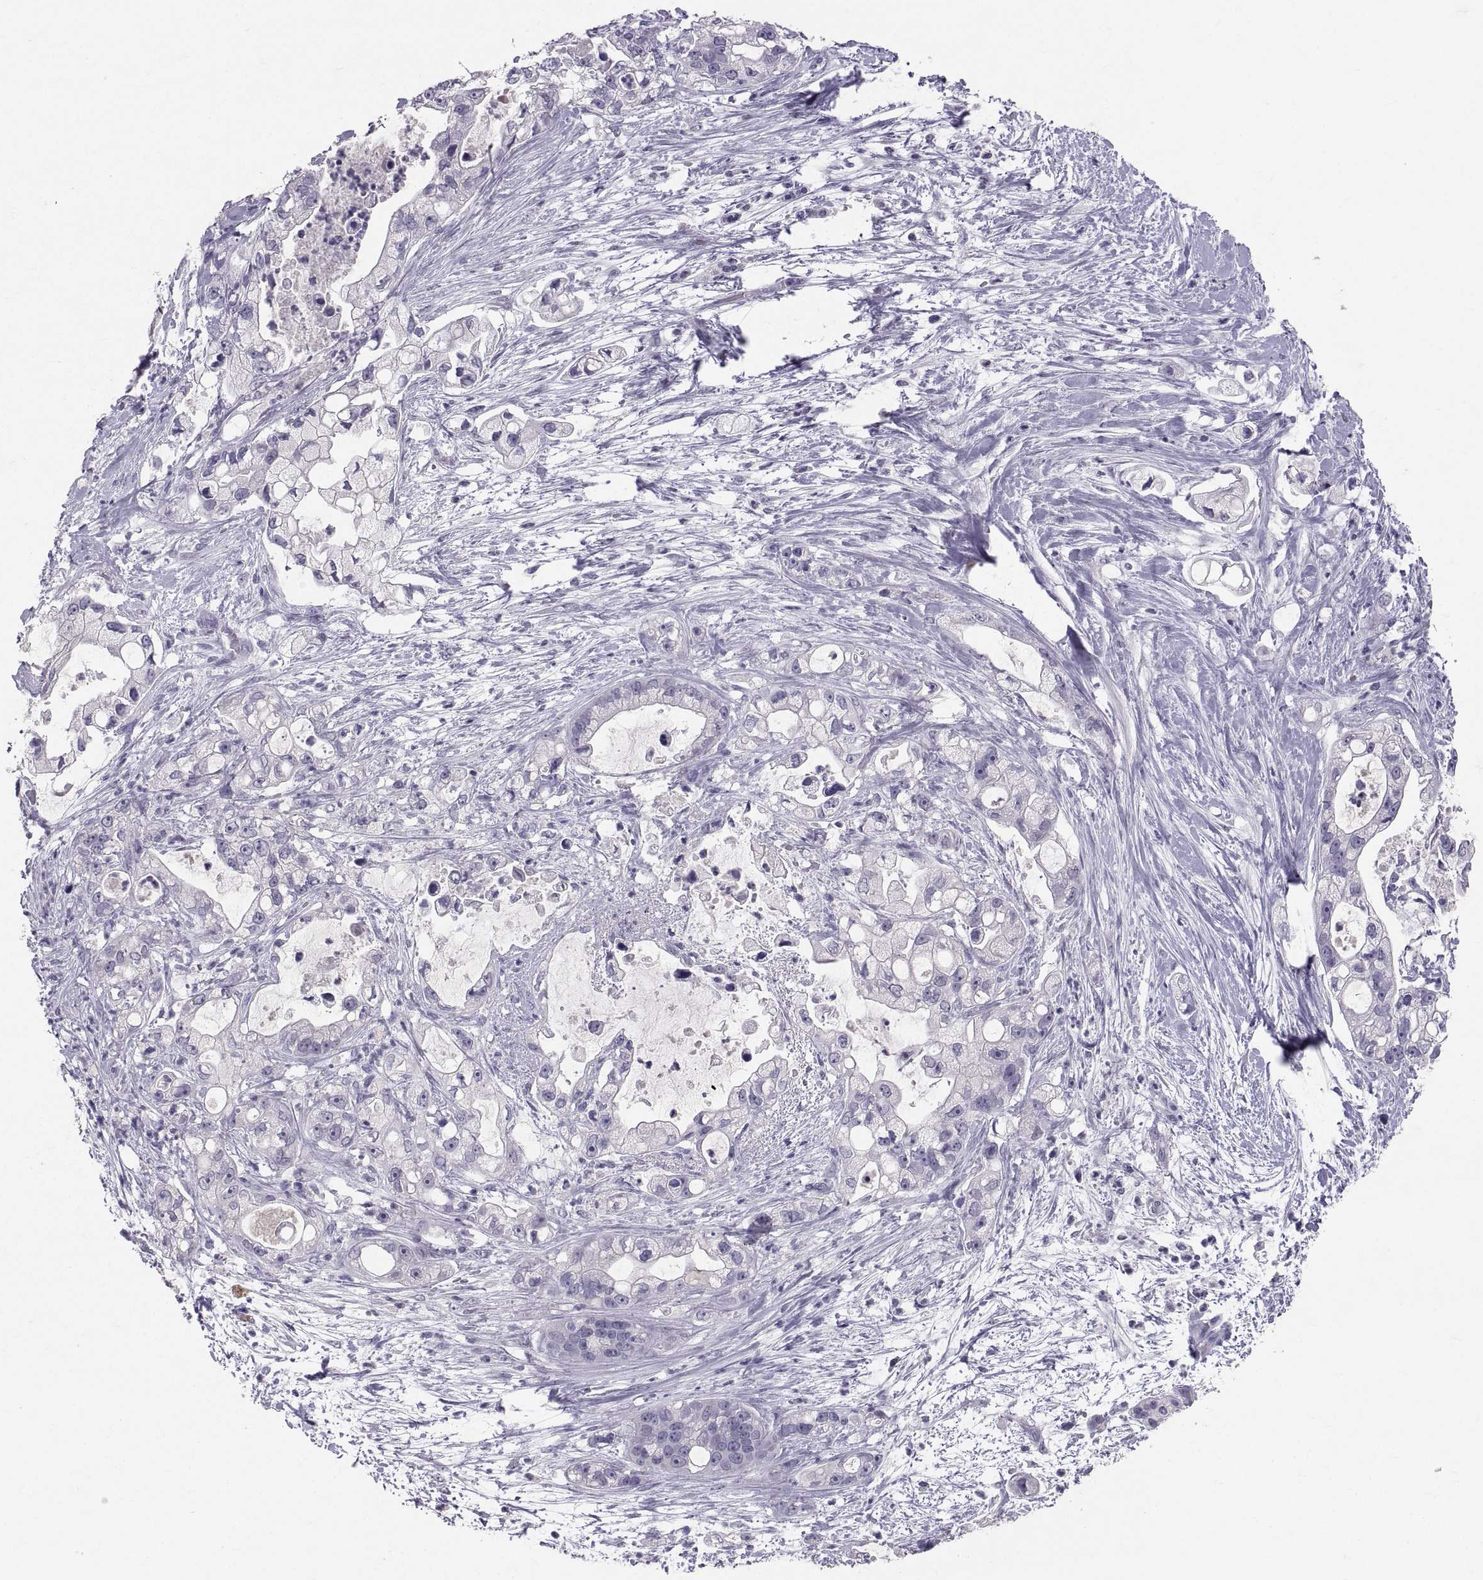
{"staining": {"intensity": "negative", "quantity": "none", "location": "none"}, "tissue": "pancreatic cancer", "cell_type": "Tumor cells", "image_type": "cancer", "snomed": [{"axis": "morphology", "description": "Adenocarcinoma, NOS"}, {"axis": "topography", "description": "Pancreas"}], "caption": "Immunohistochemistry (IHC) of human pancreatic cancer (adenocarcinoma) displays no staining in tumor cells.", "gene": "PTN", "patient": {"sex": "female", "age": 69}}